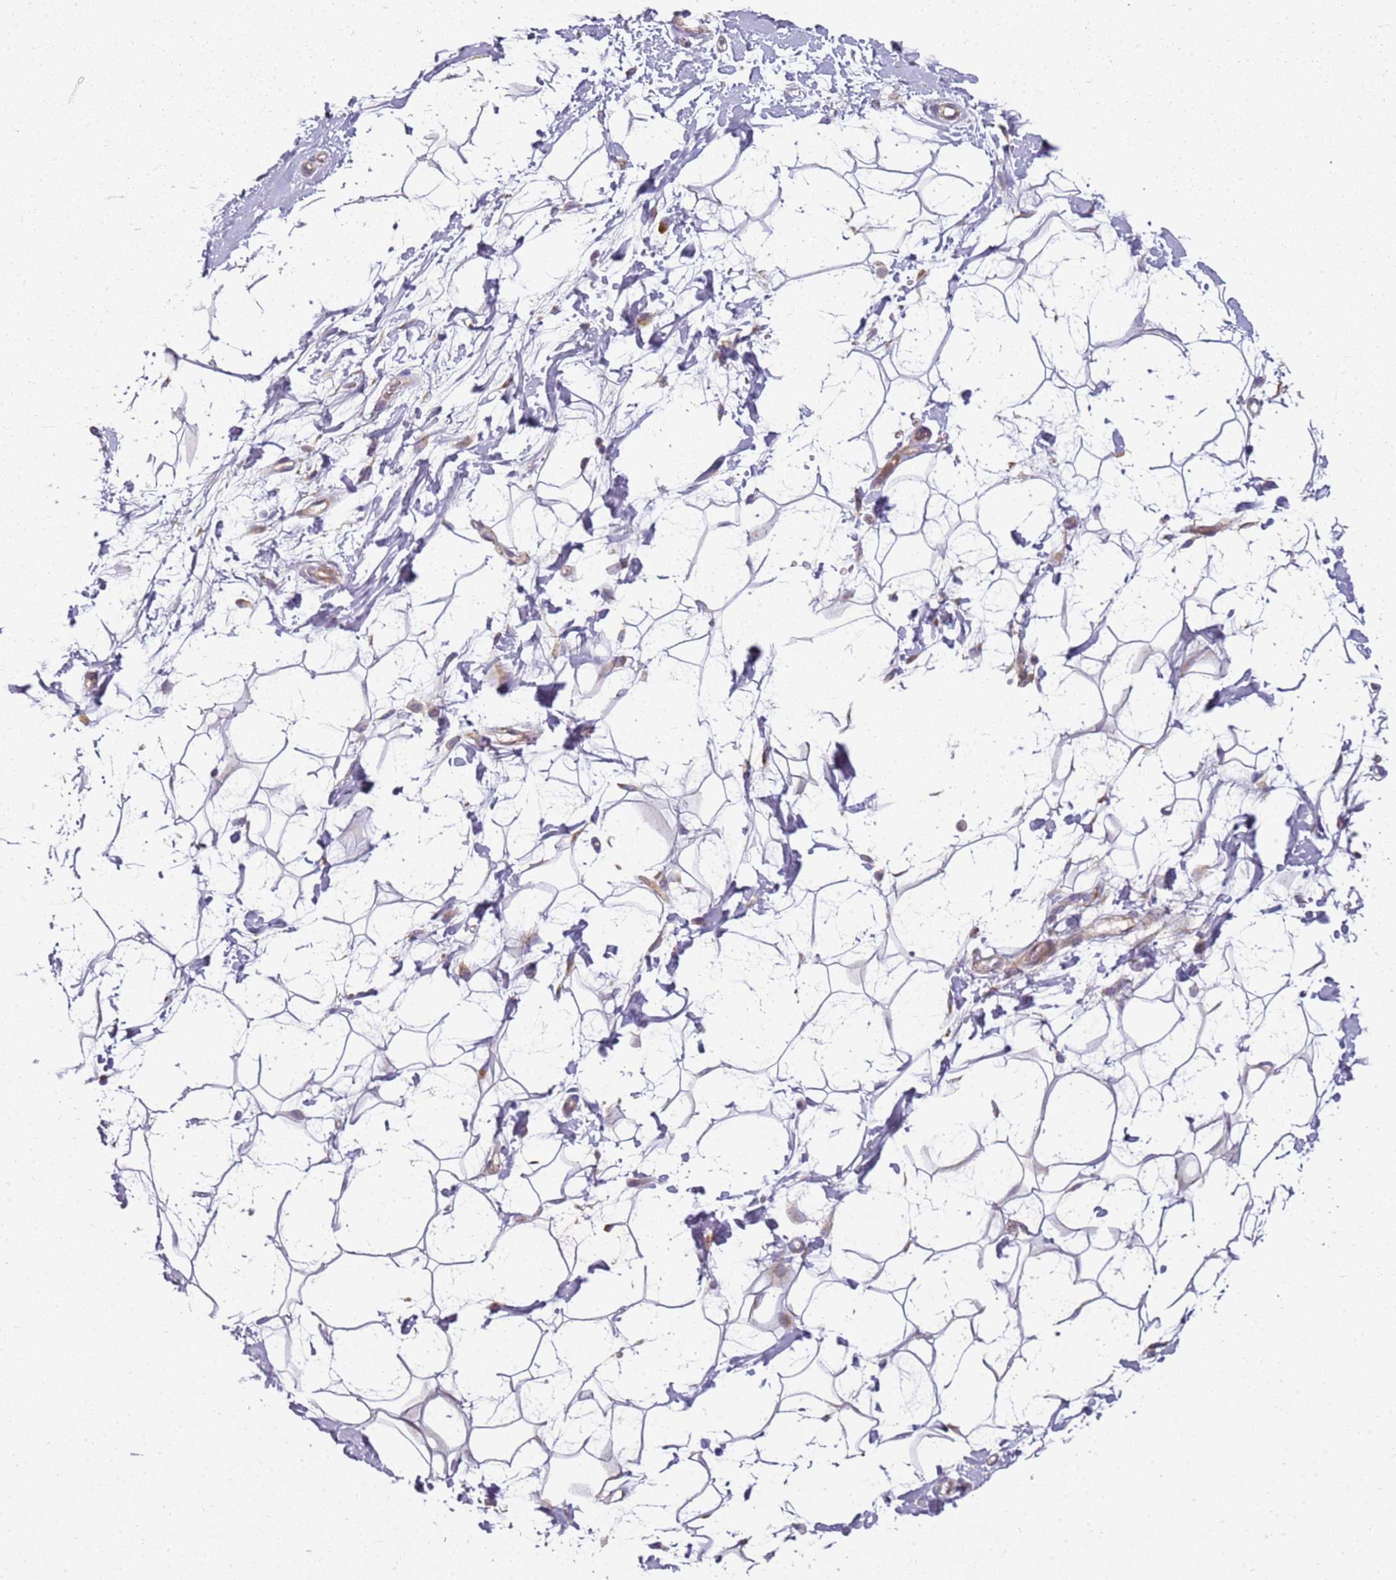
{"staining": {"intensity": "negative", "quantity": "none", "location": "none"}, "tissue": "adipose tissue", "cell_type": "Adipocytes", "image_type": "normal", "snomed": [{"axis": "morphology", "description": "Normal tissue, NOS"}, {"axis": "topography", "description": "Breast"}], "caption": "Image shows no significant protein staining in adipocytes of normal adipose tissue. (Stains: DAB (3,3'-diaminobenzidine) immunohistochemistry (IHC) with hematoxylin counter stain, Microscopy: brightfield microscopy at high magnification).", "gene": "TMEM200C", "patient": {"sex": "female", "age": 26}}